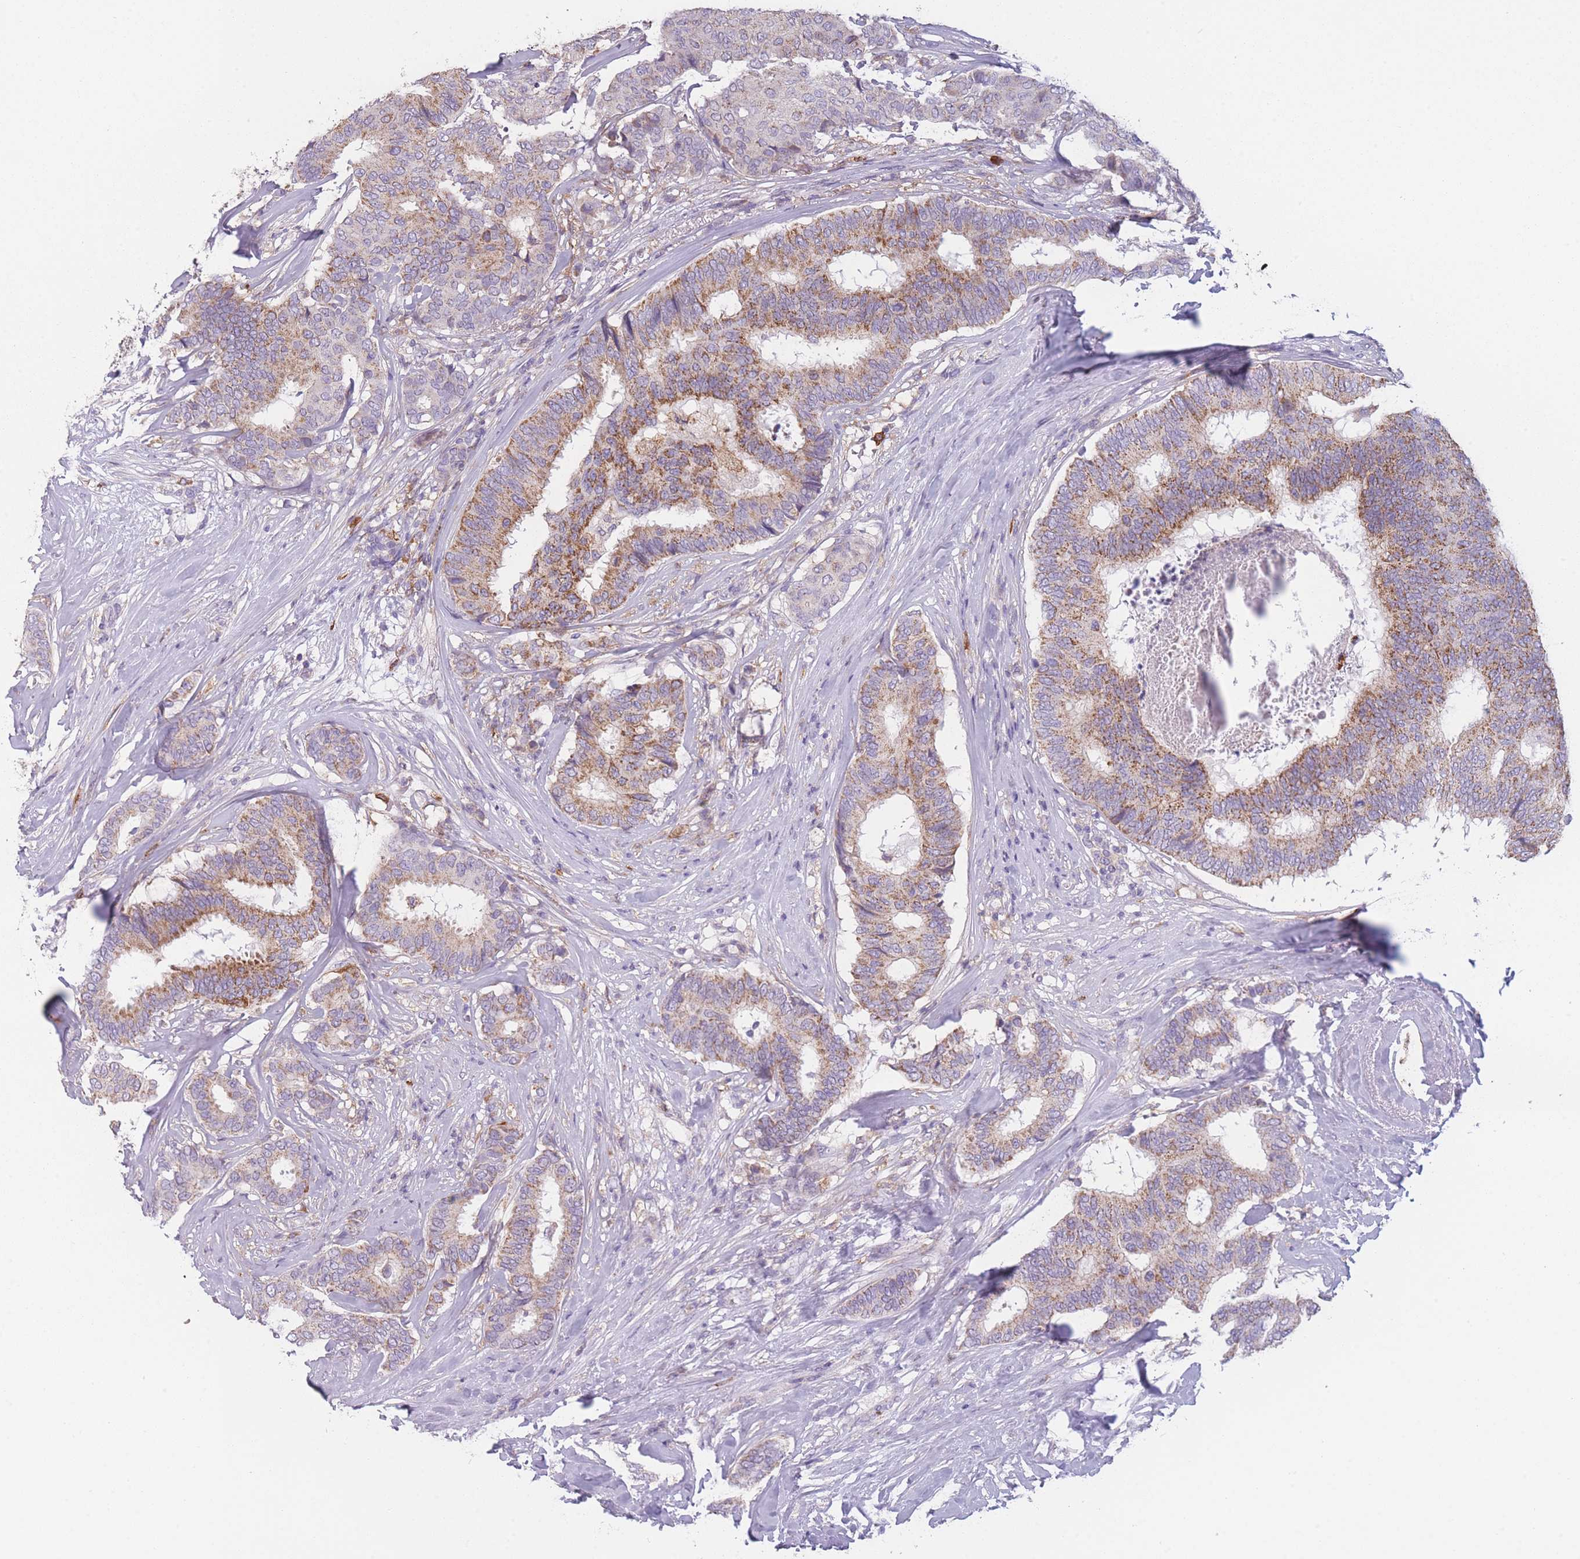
{"staining": {"intensity": "moderate", "quantity": "25%-75%", "location": "cytoplasmic/membranous"}, "tissue": "breast cancer", "cell_type": "Tumor cells", "image_type": "cancer", "snomed": [{"axis": "morphology", "description": "Duct carcinoma"}, {"axis": "topography", "description": "Breast"}], "caption": "Human breast intraductal carcinoma stained with a brown dye exhibits moderate cytoplasmic/membranous positive positivity in about 25%-75% of tumor cells.", "gene": "PRAM1", "patient": {"sex": "female", "age": 75}}